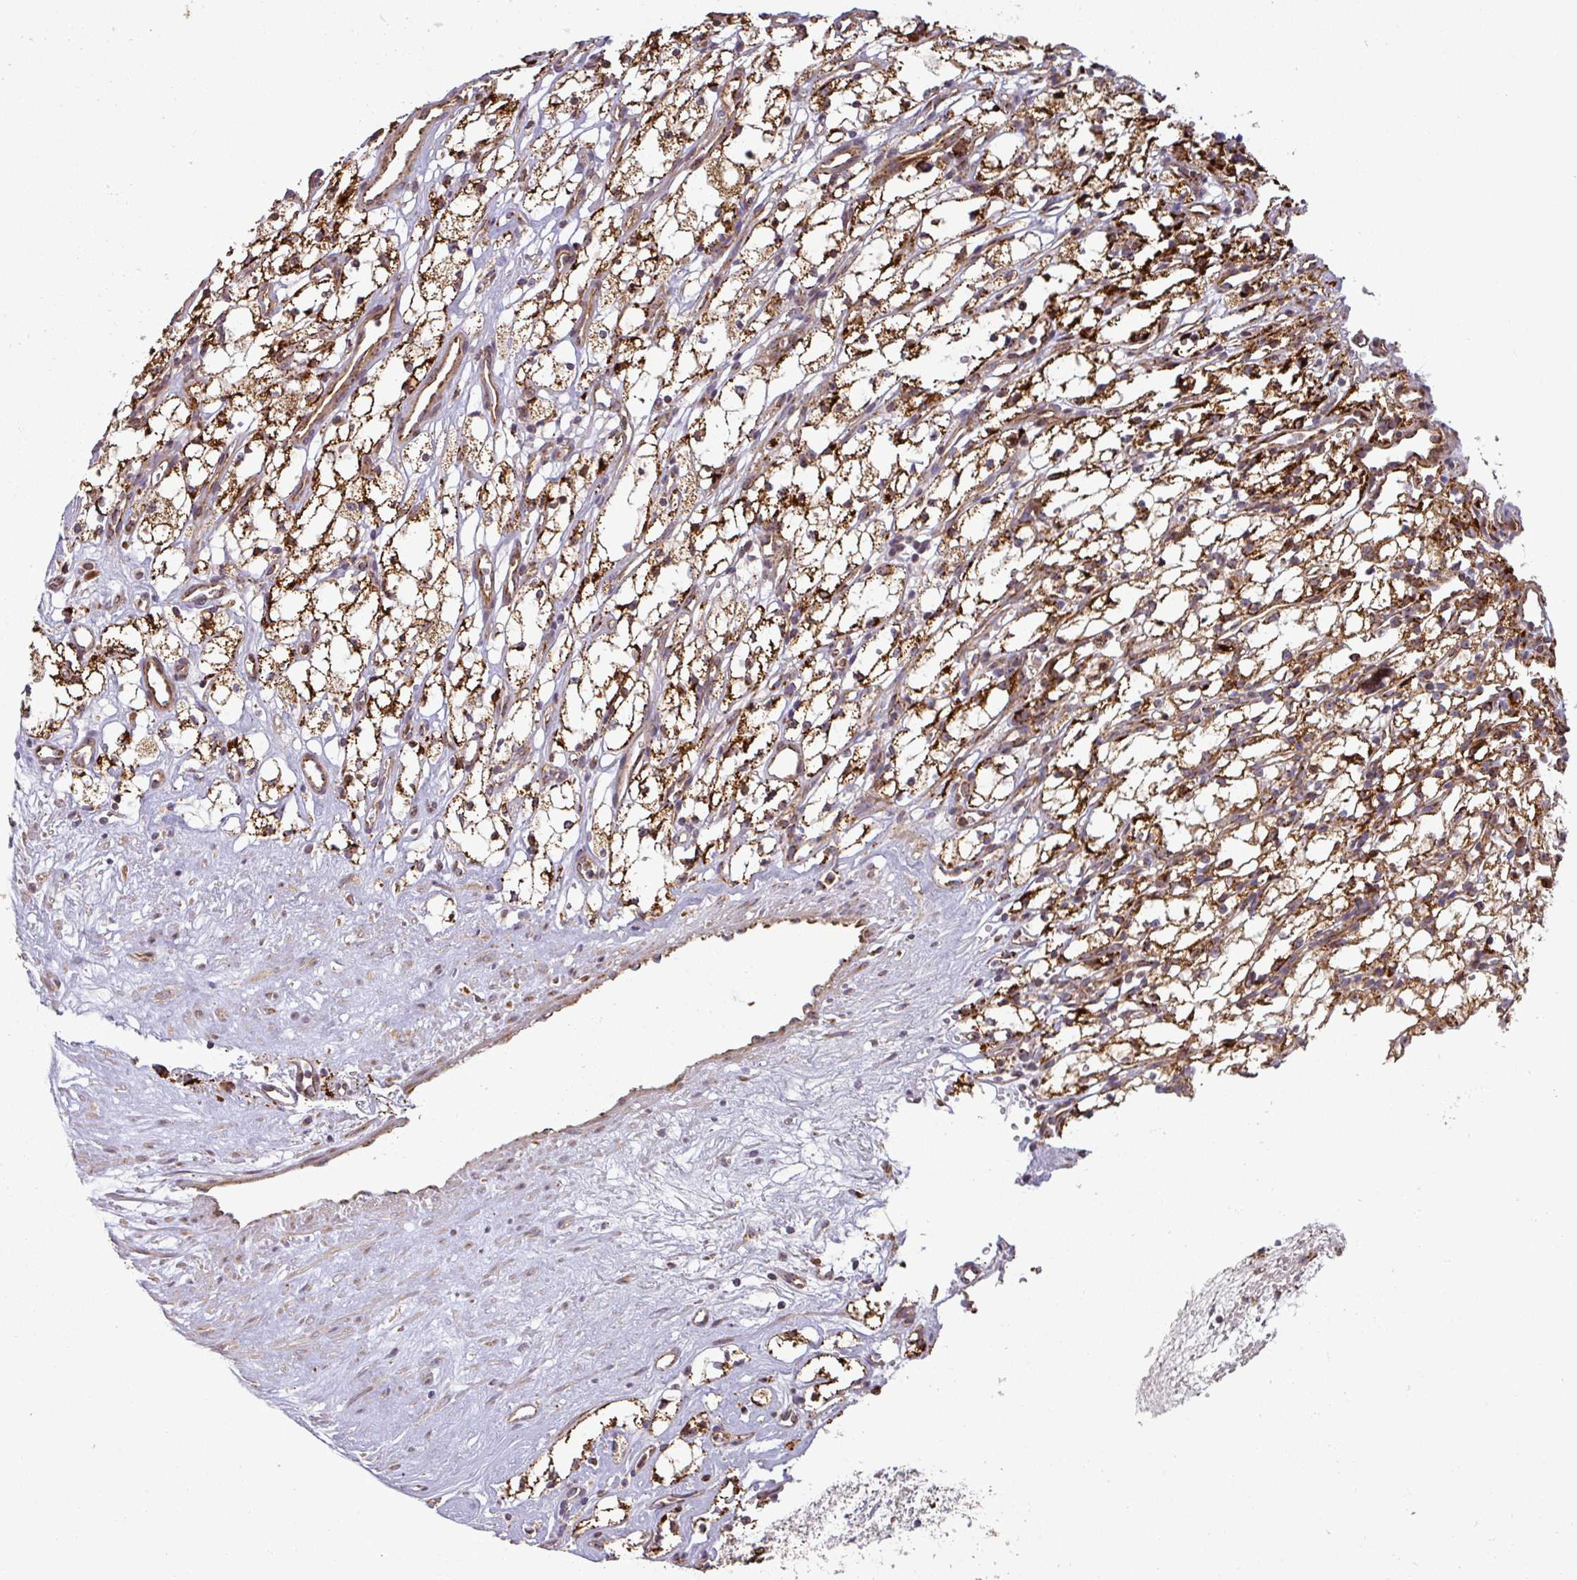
{"staining": {"intensity": "strong", "quantity": ">75%", "location": "cytoplasmic/membranous"}, "tissue": "renal cancer", "cell_type": "Tumor cells", "image_type": "cancer", "snomed": [{"axis": "morphology", "description": "Adenocarcinoma, NOS"}, {"axis": "topography", "description": "Kidney"}], "caption": "A micrograph showing strong cytoplasmic/membranous expression in approximately >75% of tumor cells in renal adenocarcinoma, as visualized by brown immunohistochemical staining.", "gene": "GPD2", "patient": {"sex": "male", "age": 59}}